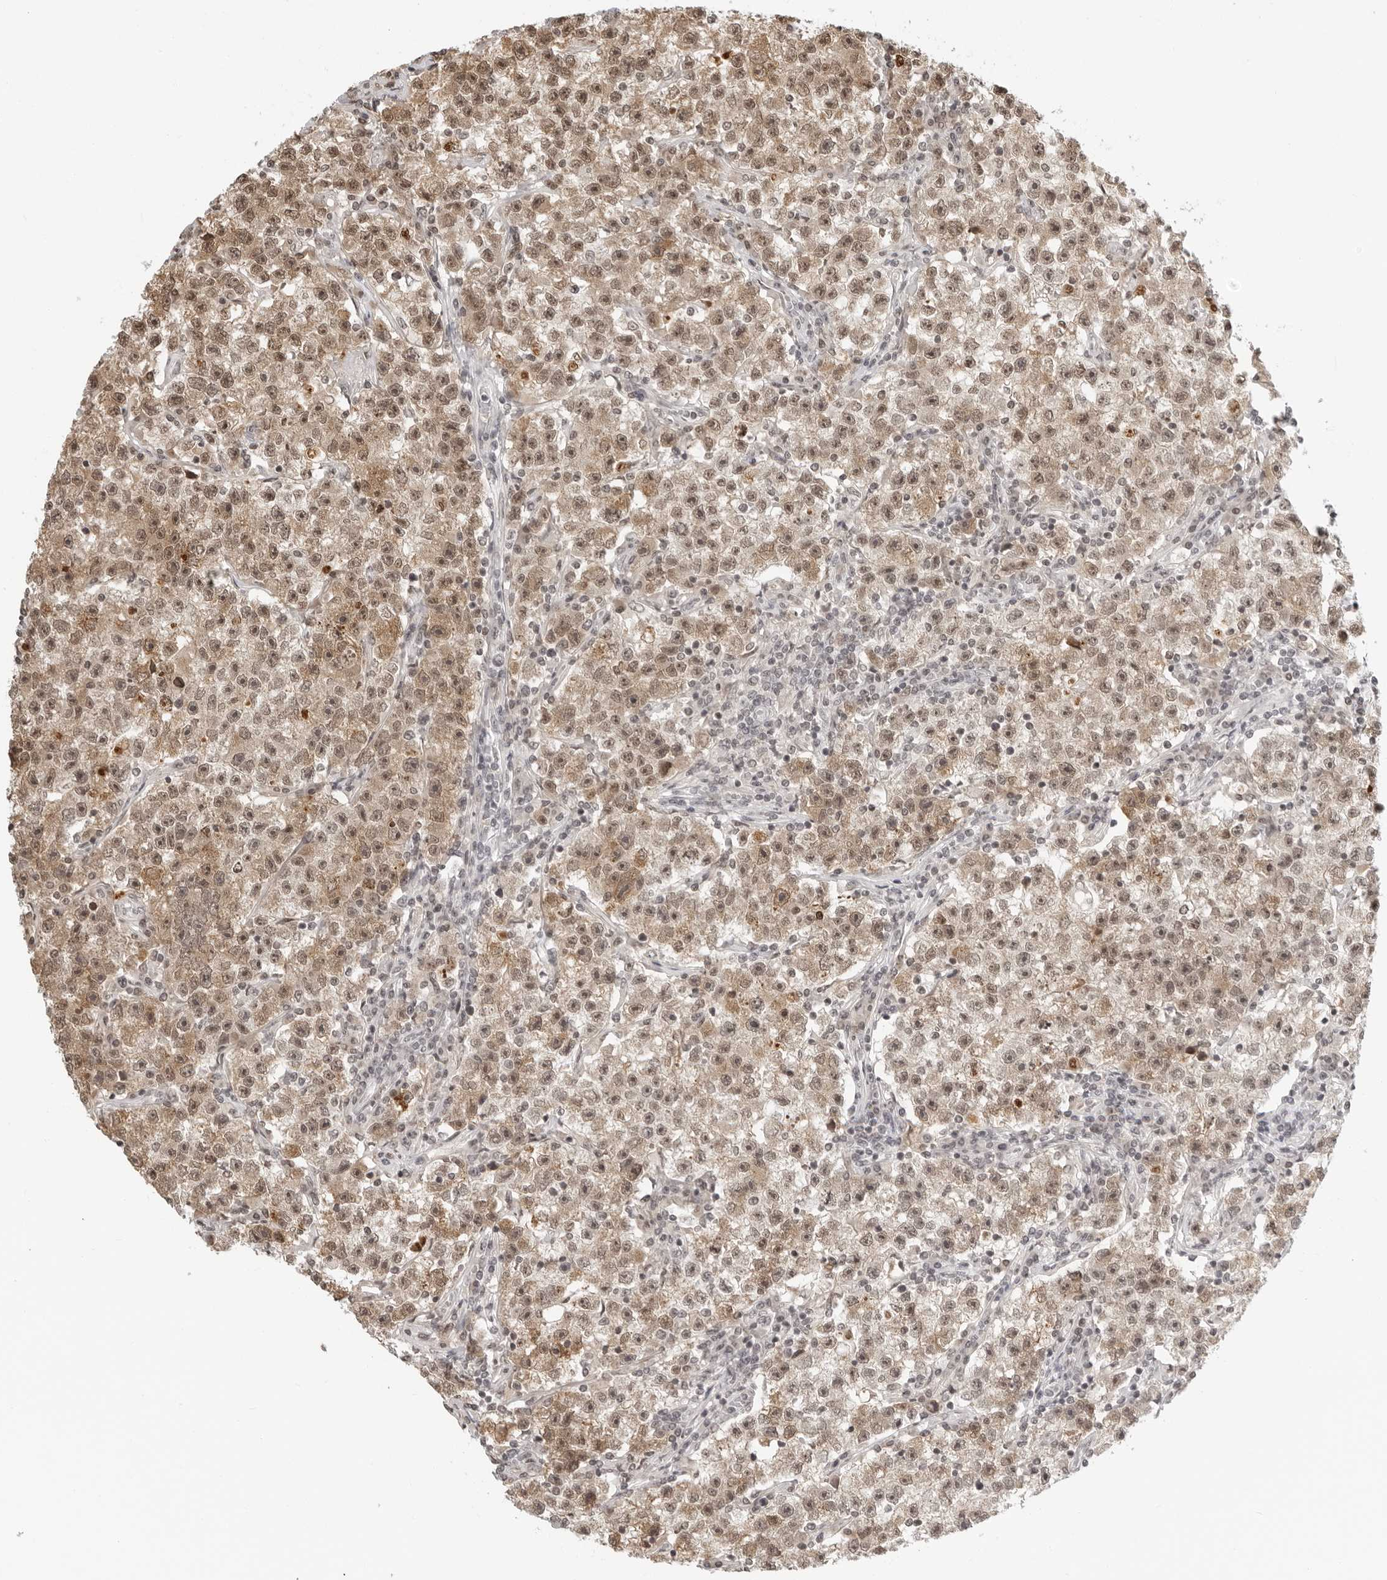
{"staining": {"intensity": "moderate", "quantity": ">75%", "location": "nuclear"}, "tissue": "testis cancer", "cell_type": "Tumor cells", "image_type": "cancer", "snomed": [{"axis": "morphology", "description": "Seminoma, NOS"}, {"axis": "topography", "description": "Testis"}], "caption": "Immunohistochemistry (DAB (3,3'-diaminobenzidine)) staining of human testis cancer exhibits moderate nuclear protein positivity in about >75% of tumor cells. Using DAB (brown) and hematoxylin (blue) stains, captured at high magnification using brightfield microscopy.", "gene": "MSH6", "patient": {"sex": "male", "age": 22}}